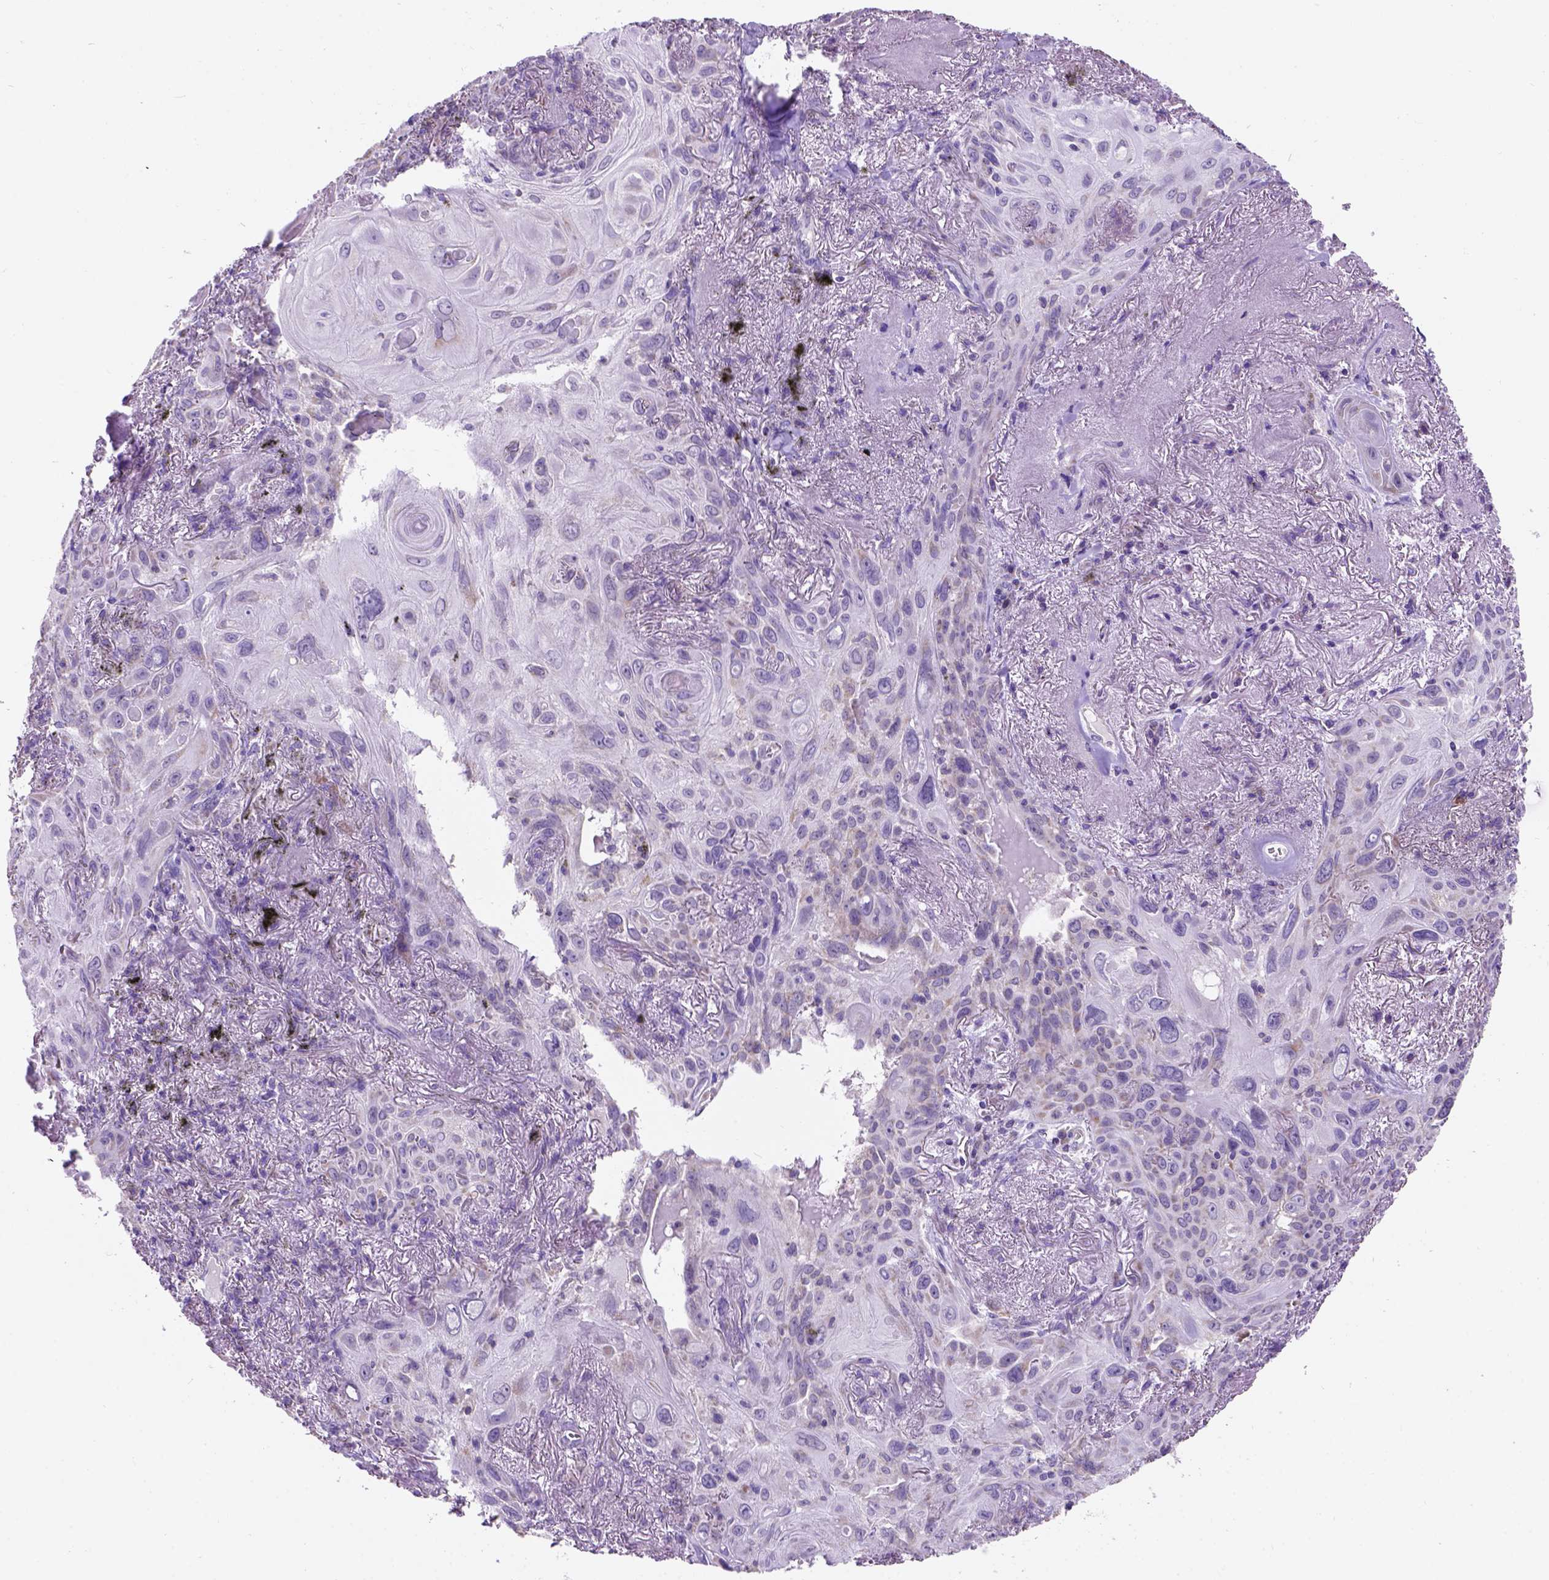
{"staining": {"intensity": "weak", "quantity": "<25%", "location": "cytoplasmic/membranous"}, "tissue": "lung cancer", "cell_type": "Tumor cells", "image_type": "cancer", "snomed": [{"axis": "morphology", "description": "Squamous cell carcinoma, NOS"}, {"axis": "topography", "description": "Lung"}], "caption": "This is a micrograph of IHC staining of squamous cell carcinoma (lung), which shows no expression in tumor cells.", "gene": "L2HGDH", "patient": {"sex": "male", "age": 79}}